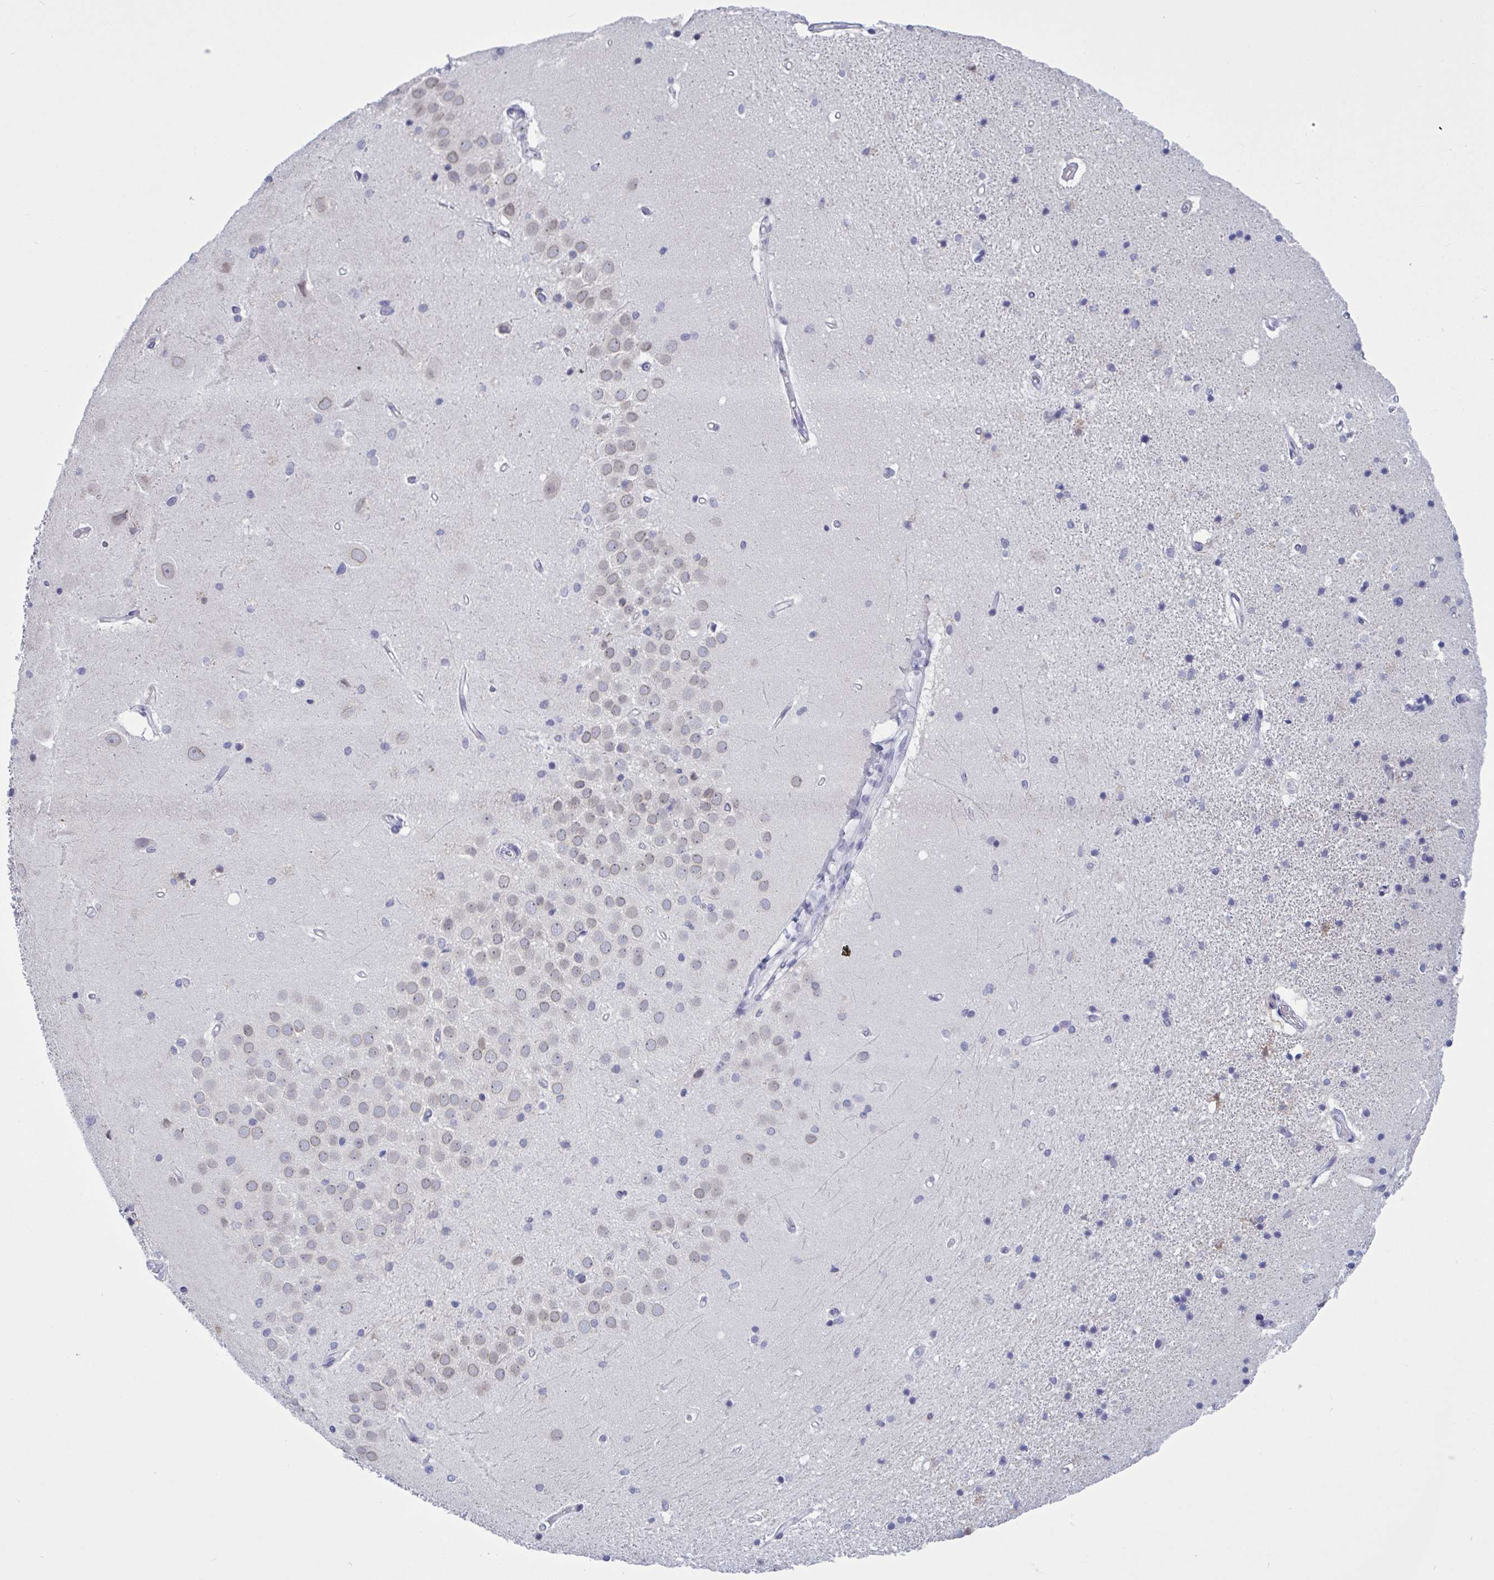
{"staining": {"intensity": "weak", "quantity": "<25%", "location": "nuclear"}, "tissue": "hippocampus", "cell_type": "Glial cells", "image_type": "normal", "snomed": [{"axis": "morphology", "description": "Normal tissue, NOS"}, {"axis": "topography", "description": "Hippocampus"}], "caption": "This histopathology image is of benign hippocampus stained with IHC to label a protein in brown with the nuclei are counter-stained blue. There is no expression in glial cells.", "gene": "SERPINB13", "patient": {"sex": "male", "age": 63}}